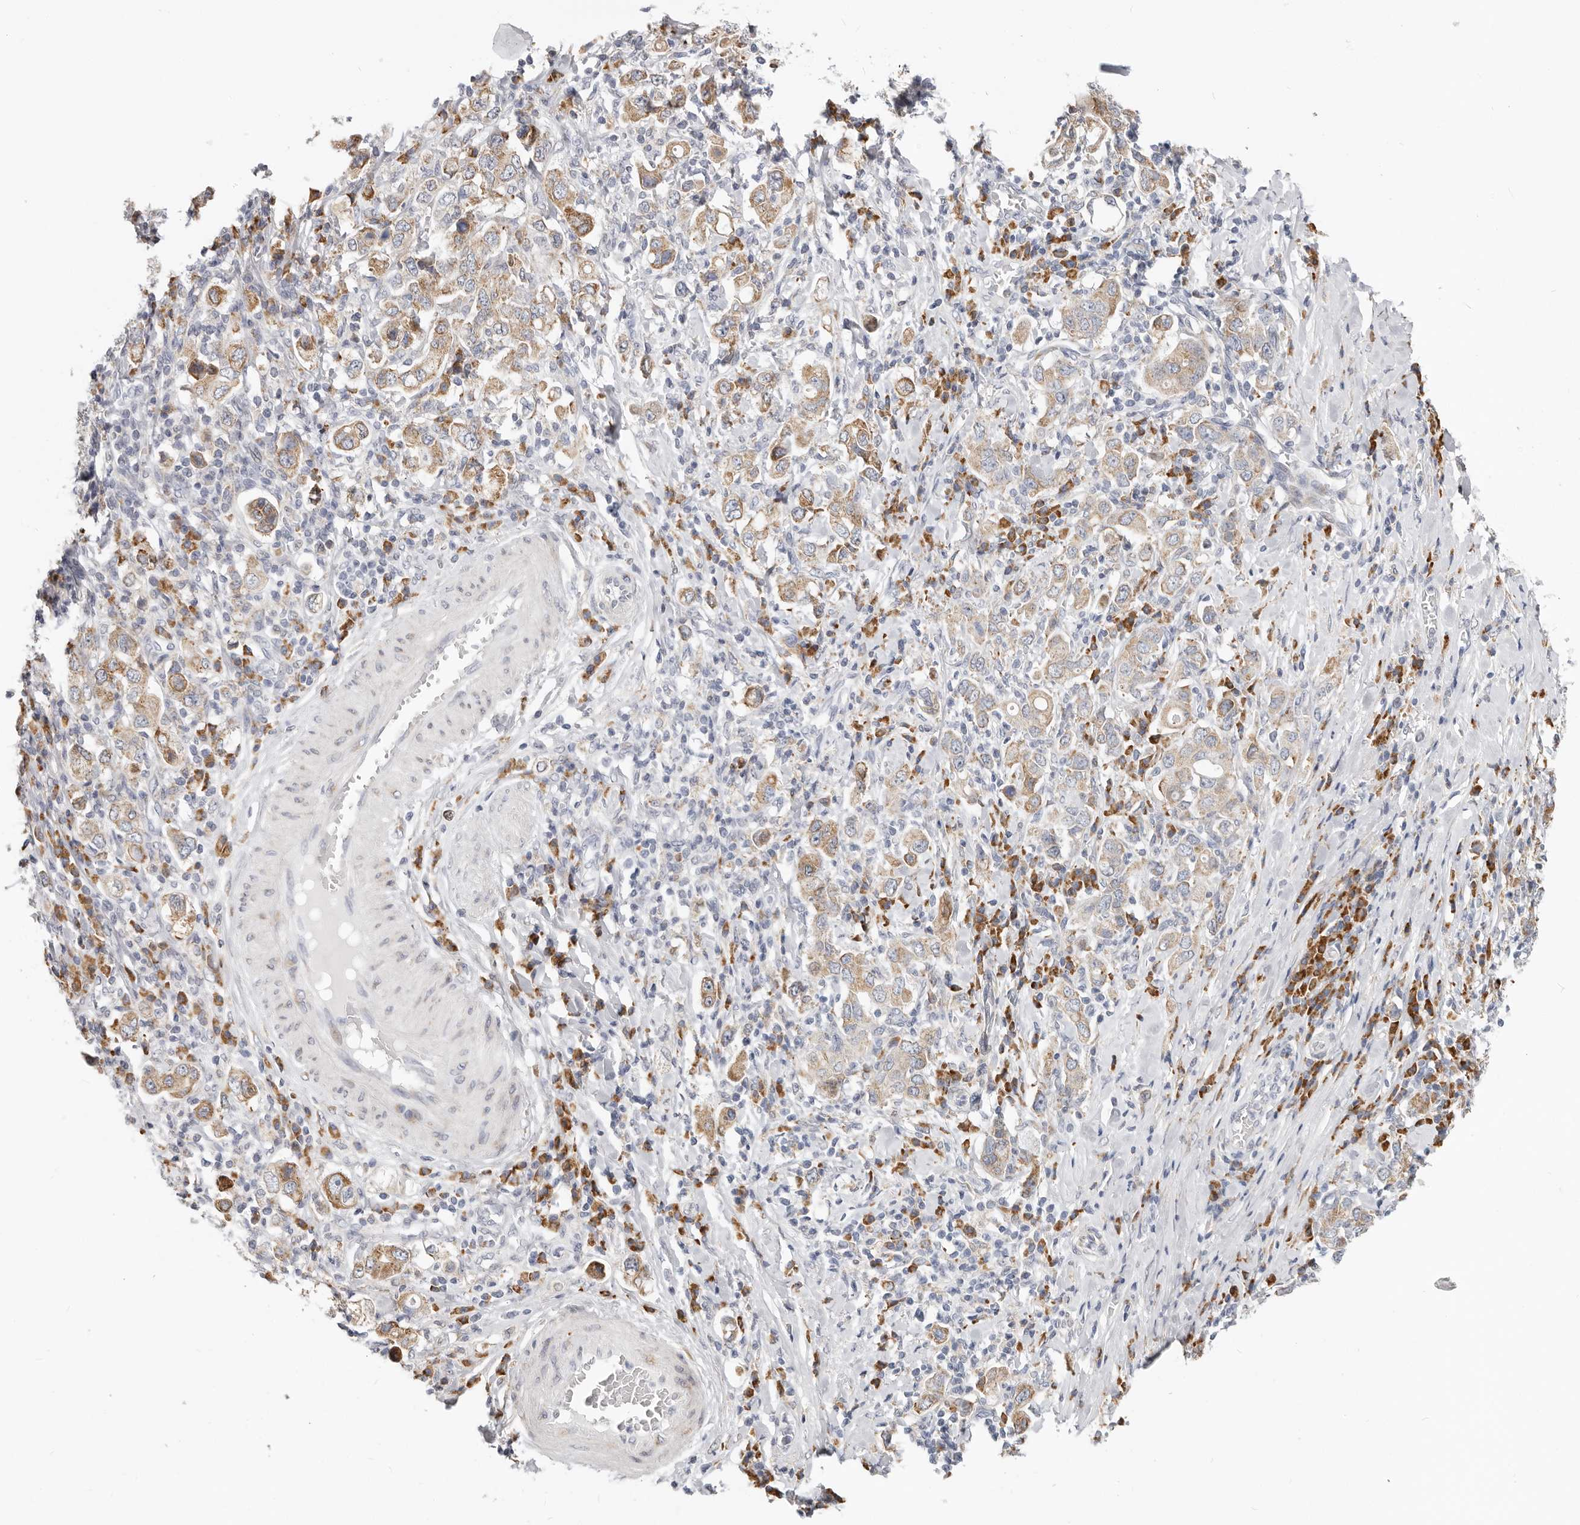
{"staining": {"intensity": "moderate", "quantity": ">75%", "location": "cytoplasmic/membranous"}, "tissue": "stomach cancer", "cell_type": "Tumor cells", "image_type": "cancer", "snomed": [{"axis": "morphology", "description": "Adenocarcinoma, NOS"}, {"axis": "topography", "description": "Stomach, upper"}], "caption": "Immunohistochemical staining of stomach cancer (adenocarcinoma) displays moderate cytoplasmic/membranous protein expression in about >75% of tumor cells.", "gene": "IL32", "patient": {"sex": "male", "age": 62}}